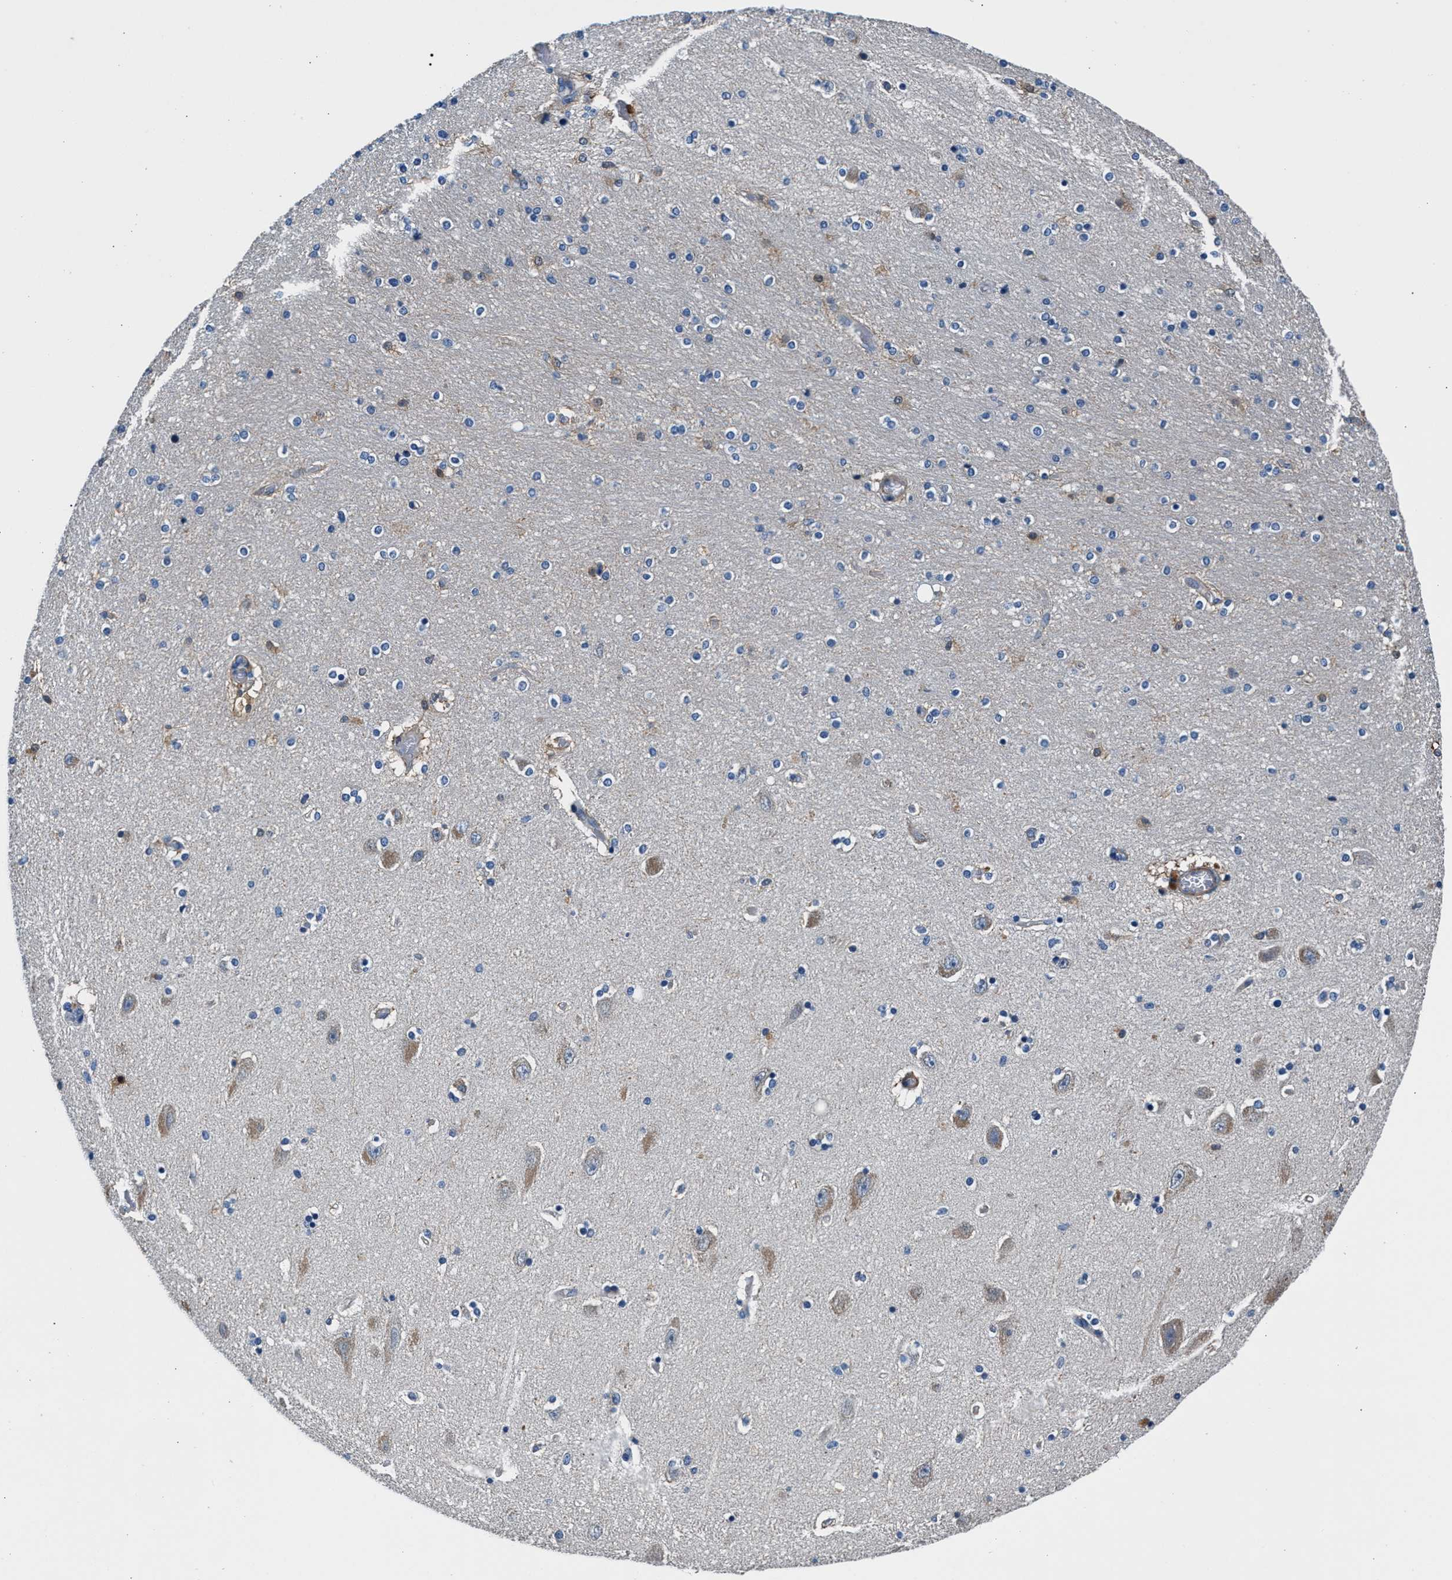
{"staining": {"intensity": "negative", "quantity": "none", "location": "none"}, "tissue": "hippocampus", "cell_type": "Glial cells", "image_type": "normal", "snomed": [{"axis": "morphology", "description": "Normal tissue, NOS"}, {"axis": "topography", "description": "Hippocampus"}], "caption": "Human hippocampus stained for a protein using immunohistochemistry (IHC) displays no expression in glial cells.", "gene": "CDRT4", "patient": {"sex": "female", "age": 54}}